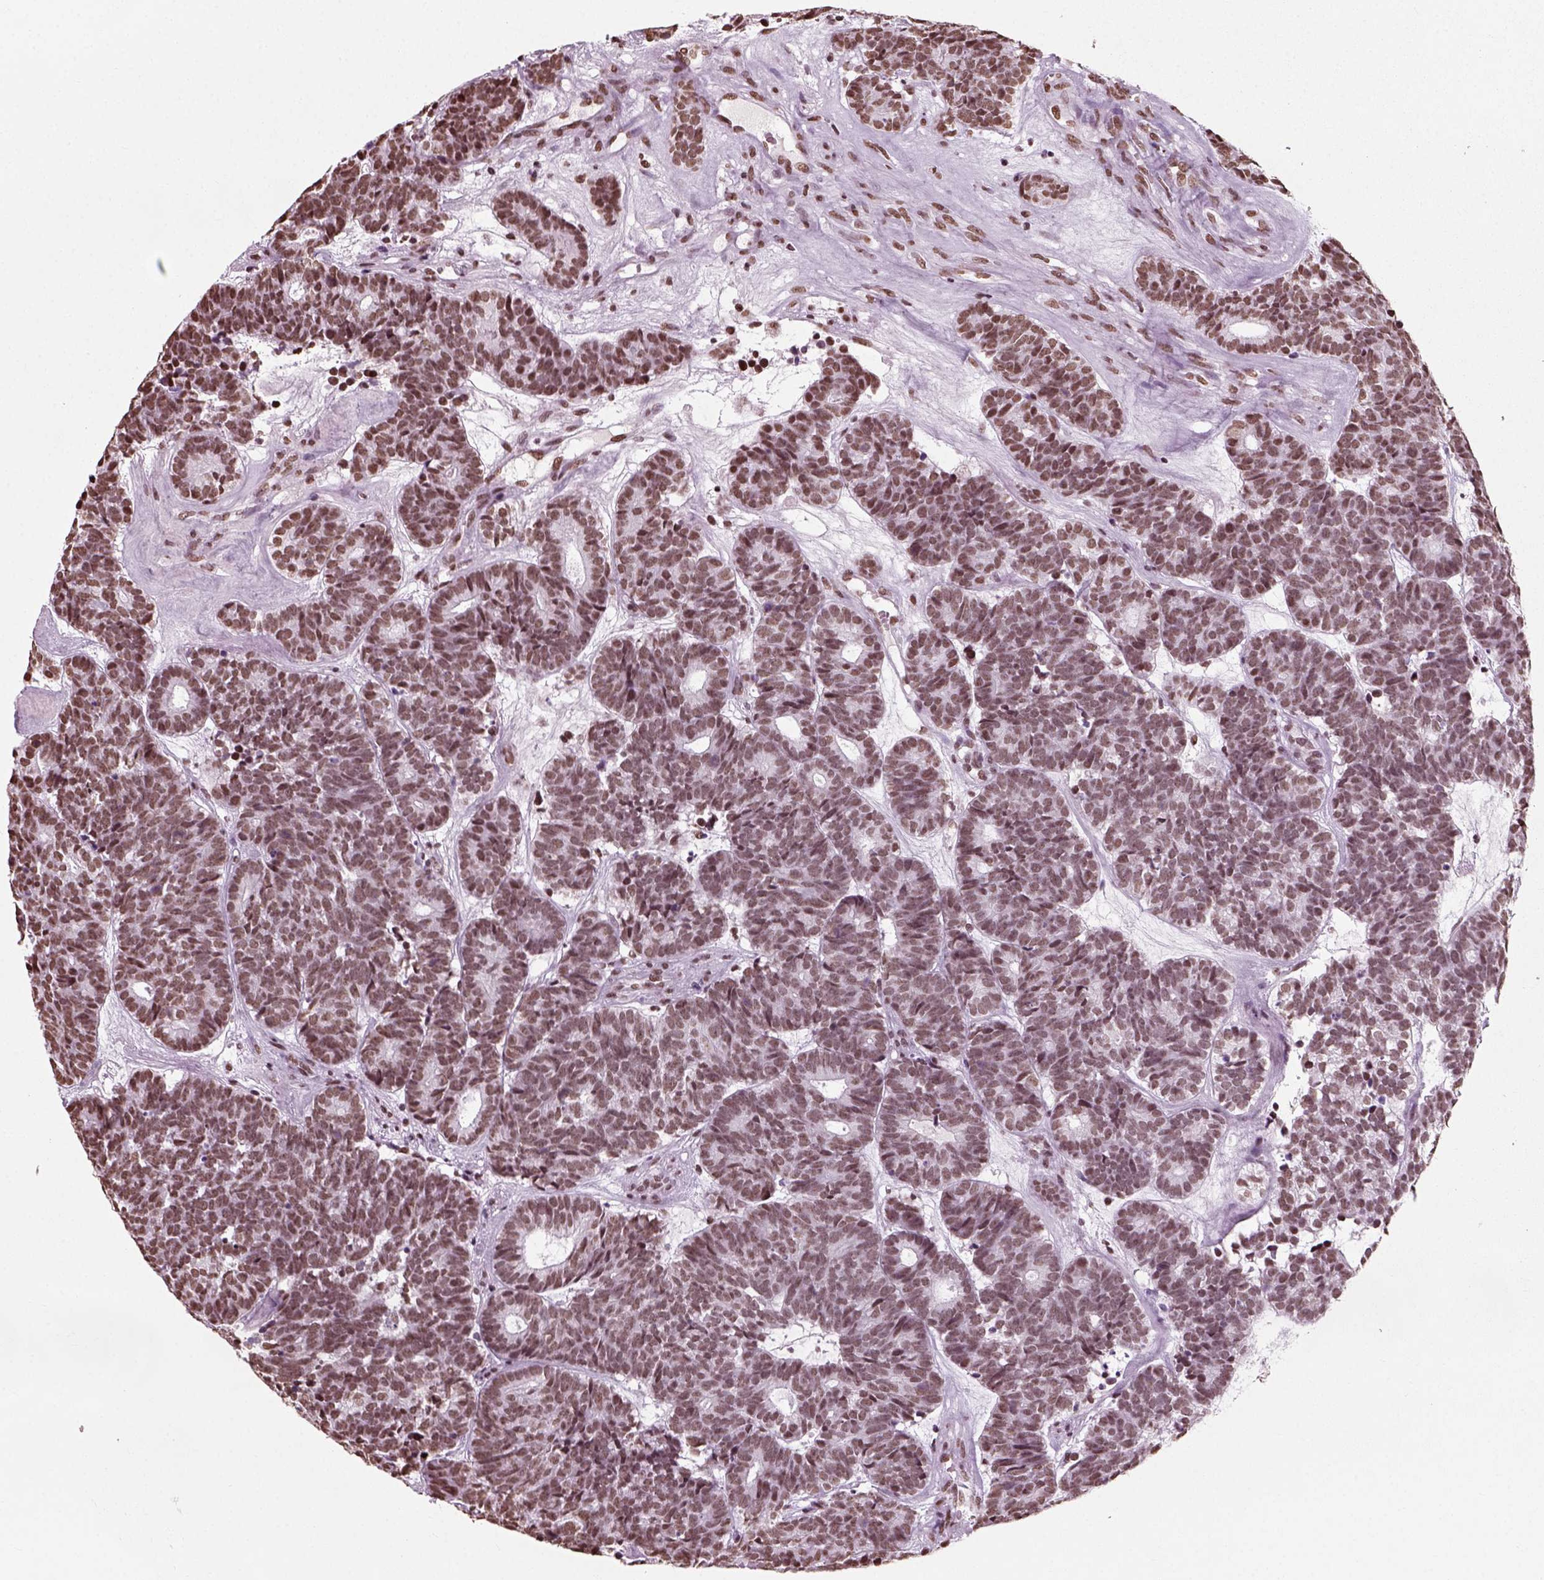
{"staining": {"intensity": "moderate", "quantity": ">75%", "location": "nuclear"}, "tissue": "head and neck cancer", "cell_type": "Tumor cells", "image_type": "cancer", "snomed": [{"axis": "morphology", "description": "Adenocarcinoma, NOS"}, {"axis": "topography", "description": "Head-Neck"}], "caption": "The histopathology image displays staining of head and neck cancer (adenocarcinoma), revealing moderate nuclear protein staining (brown color) within tumor cells. Using DAB (brown) and hematoxylin (blue) stains, captured at high magnification using brightfield microscopy.", "gene": "POLR1H", "patient": {"sex": "female", "age": 81}}